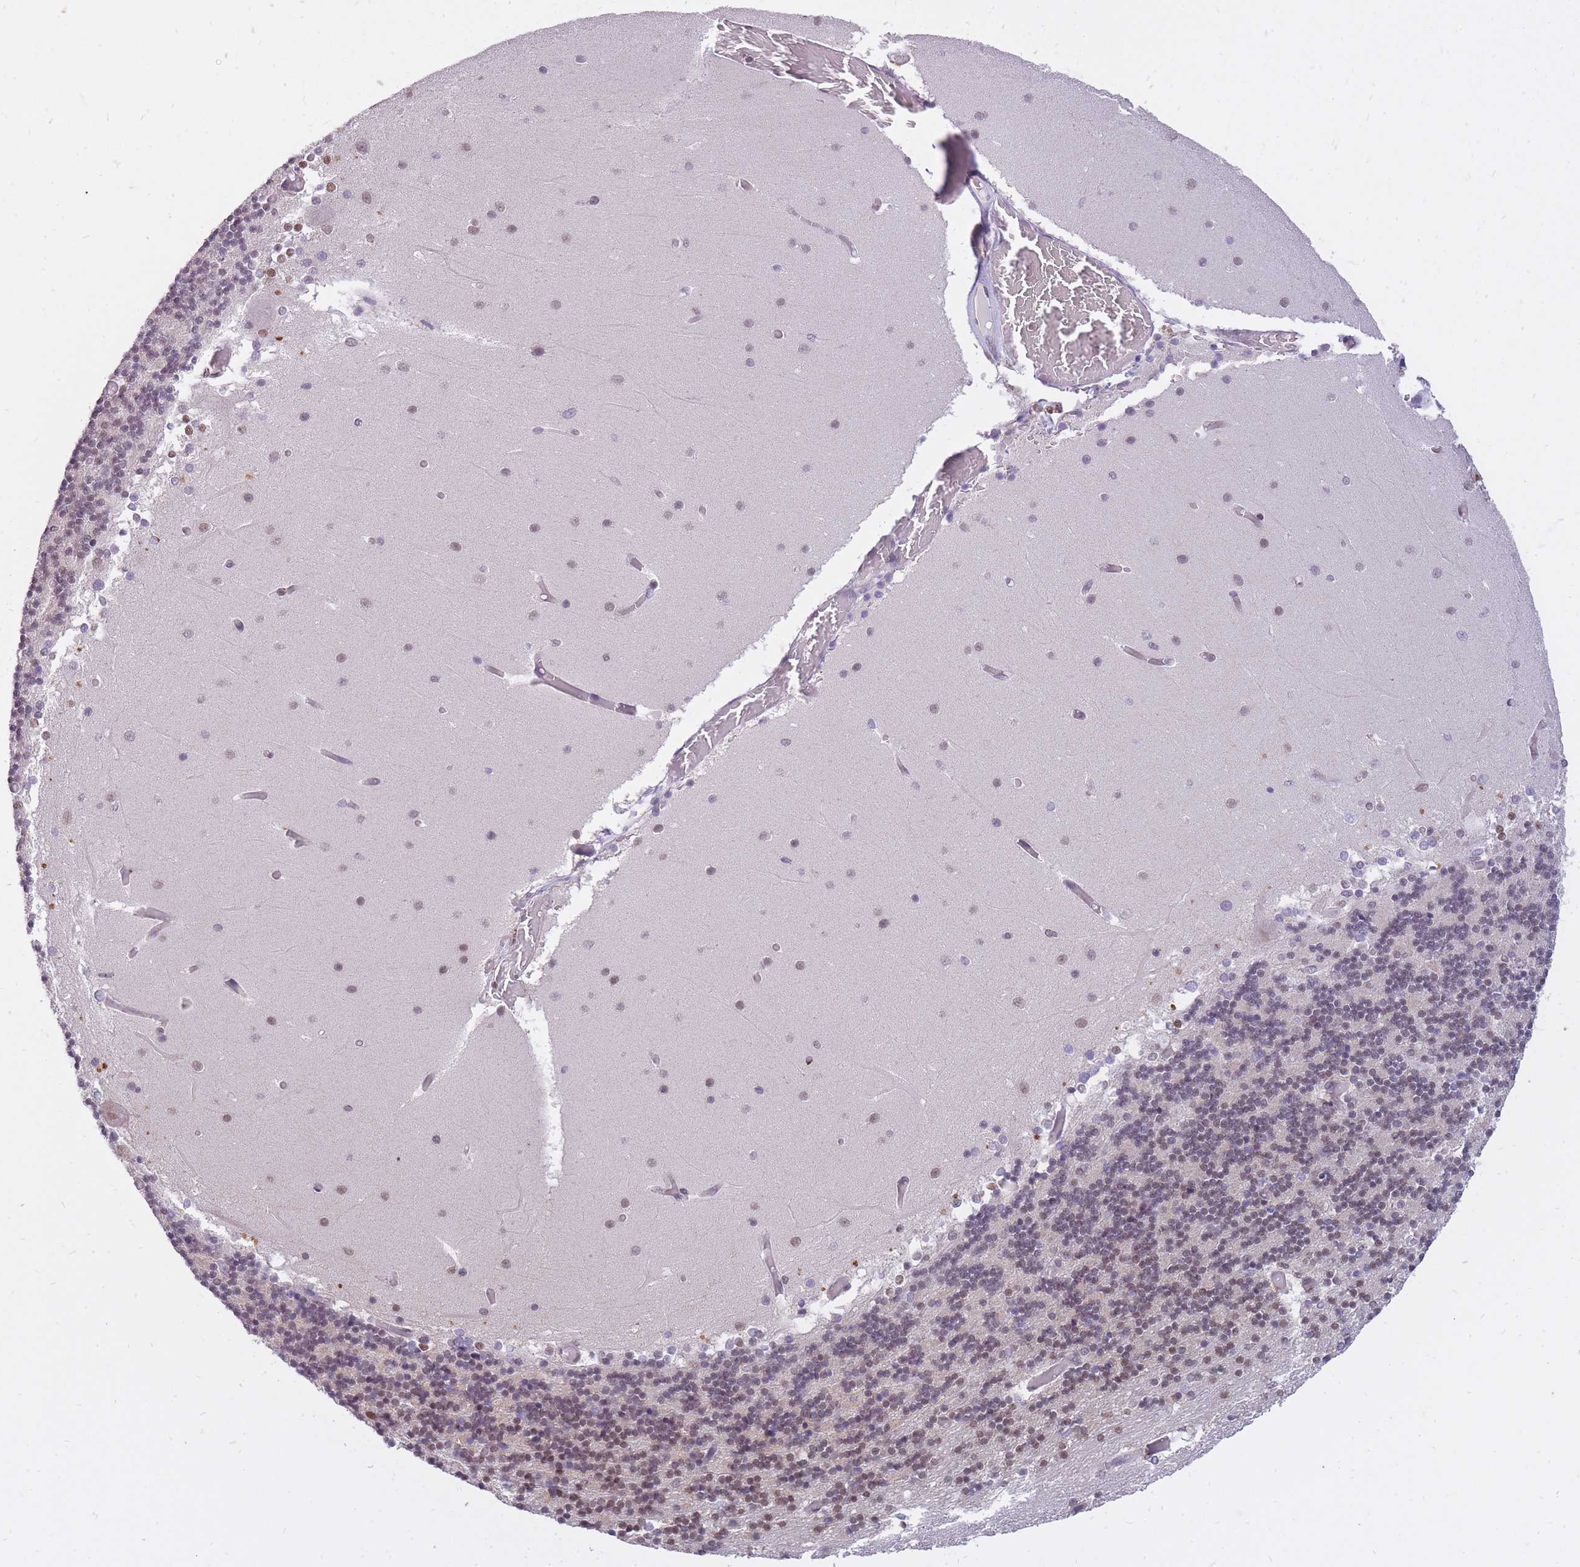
{"staining": {"intensity": "weak", "quantity": "25%-75%", "location": "nuclear"}, "tissue": "cerebellum", "cell_type": "Cells in granular layer", "image_type": "normal", "snomed": [{"axis": "morphology", "description": "Normal tissue, NOS"}, {"axis": "topography", "description": "Cerebellum"}], "caption": "Immunohistochemical staining of unremarkable cerebellum exhibits 25%-75% levels of weak nuclear protein staining in about 25%-75% of cells in granular layer.", "gene": "TIGD1", "patient": {"sex": "female", "age": 28}}